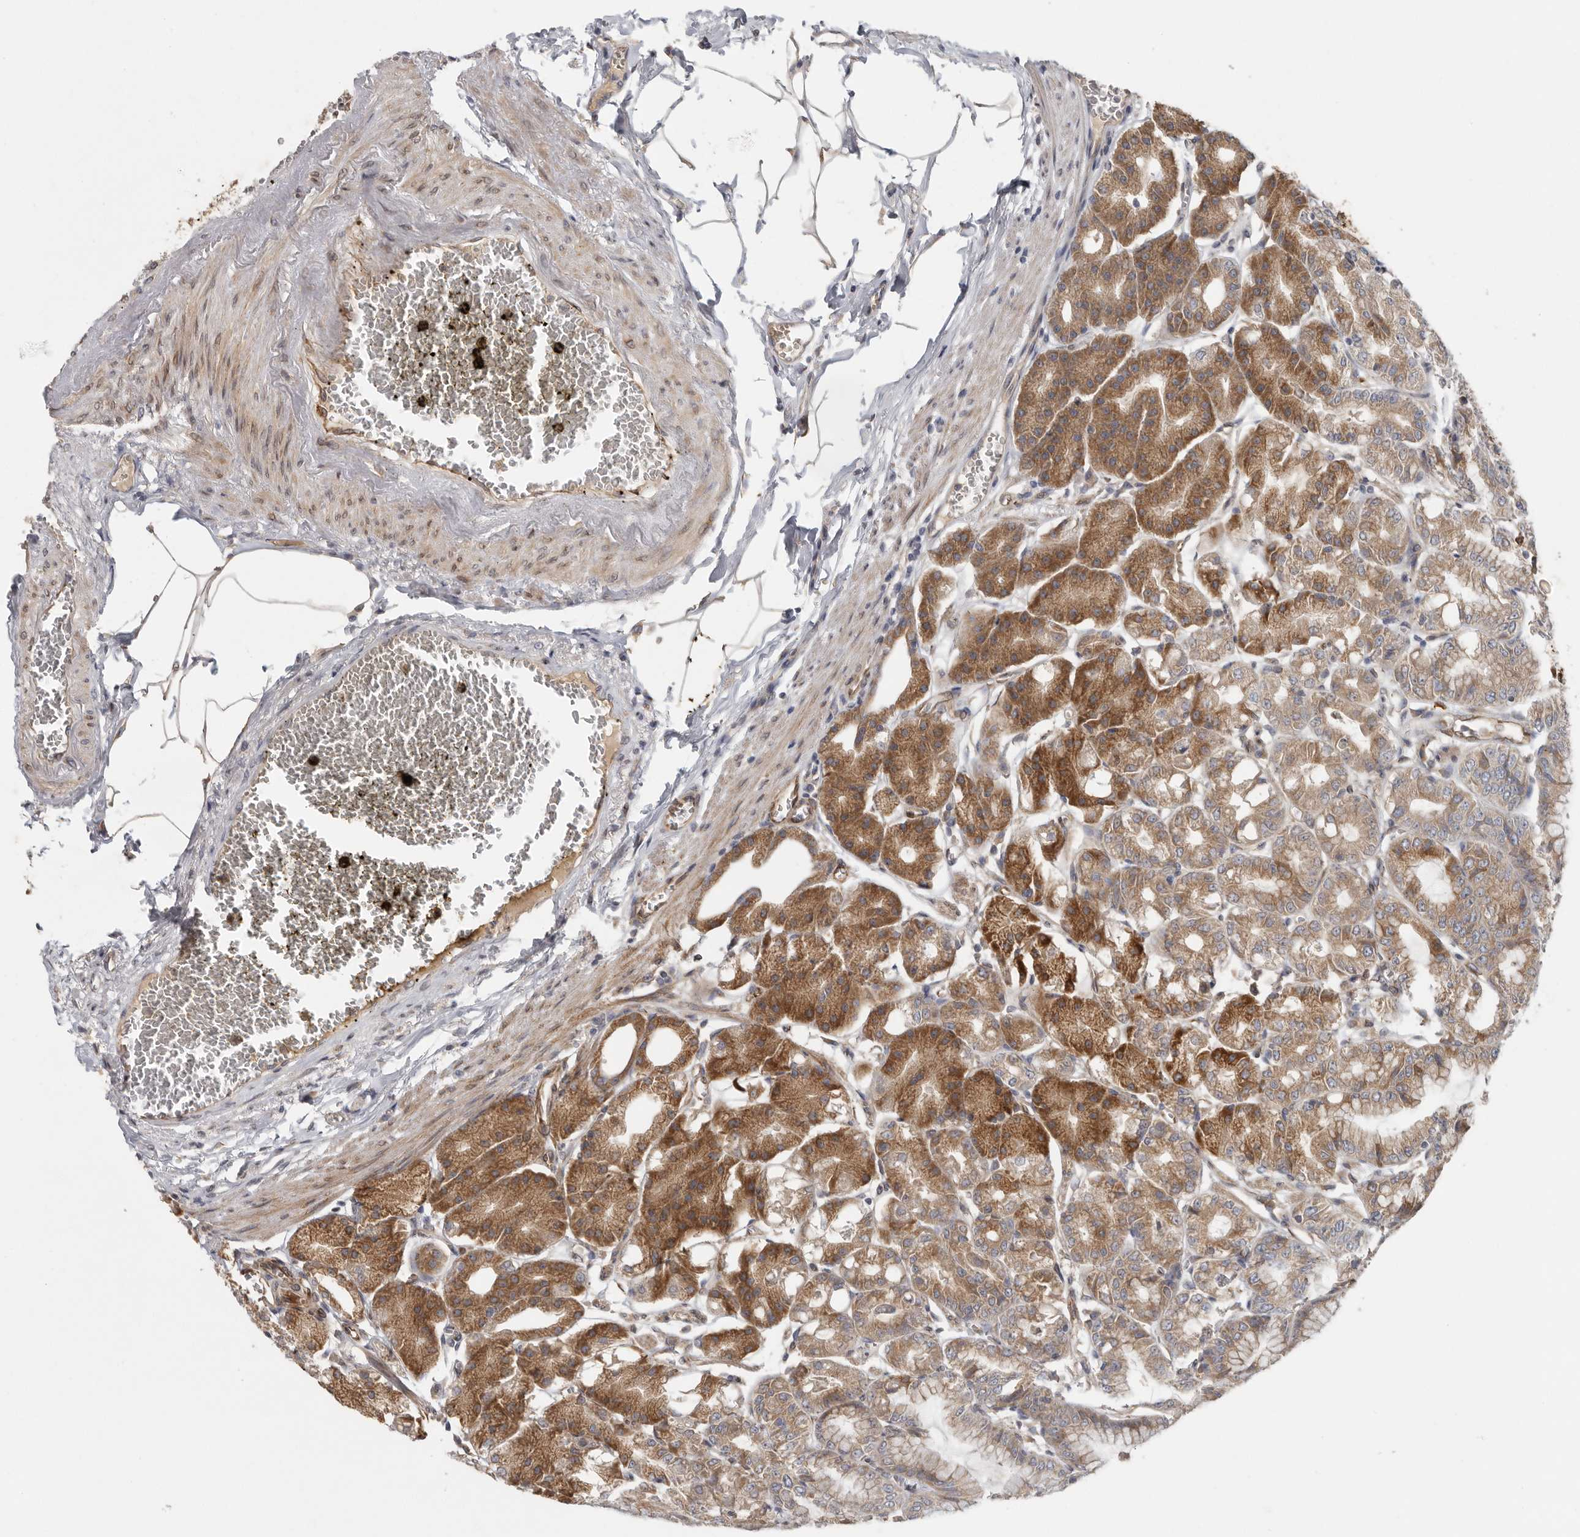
{"staining": {"intensity": "moderate", "quantity": ">75%", "location": "cytoplasmic/membranous"}, "tissue": "stomach", "cell_type": "Glandular cells", "image_type": "normal", "snomed": [{"axis": "morphology", "description": "Normal tissue, NOS"}, {"axis": "topography", "description": "Stomach, lower"}], "caption": "Immunohistochemistry photomicrograph of normal stomach: stomach stained using IHC reveals medium levels of moderate protein expression localized specifically in the cytoplasmic/membranous of glandular cells, appearing as a cytoplasmic/membranous brown color.", "gene": "BCAP29", "patient": {"sex": "male", "age": 71}}